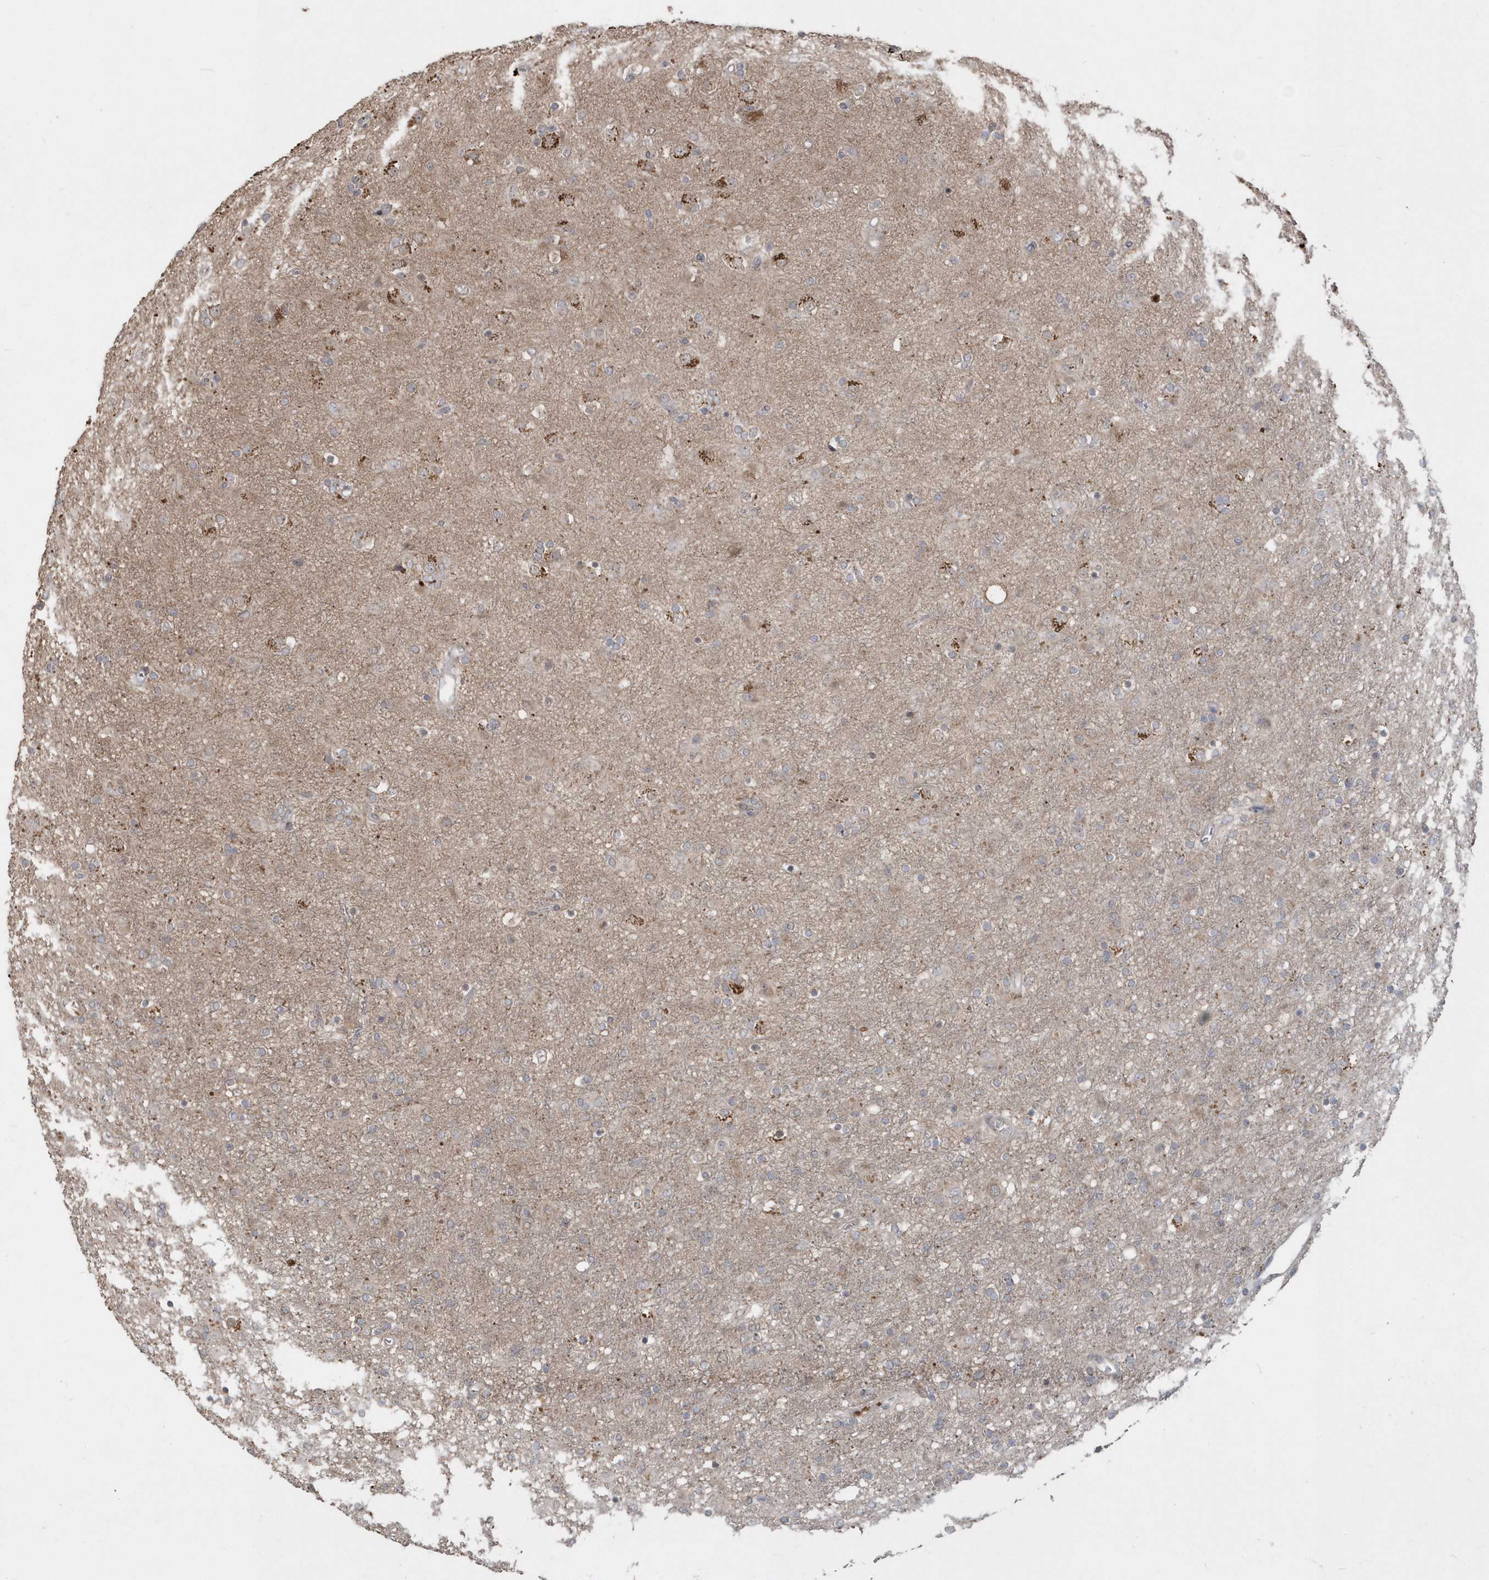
{"staining": {"intensity": "weak", "quantity": "<25%", "location": "cytoplasmic/membranous"}, "tissue": "glioma", "cell_type": "Tumor cells", "image_type": "cancer", "snomed": [{"axis": "morphology", "description": "Glioma, malignant, Low grade"}, {"axis": "topography", "description": "Brain"}], "caption": "An immunohistochemistry histopathology image of low-grade glioma (malignant) is shown. There is no staining in tumor cells of low-grade glioma (malignant).", "gene": "GEMIN6", "patient": {"sex": "male", "age": 65}}